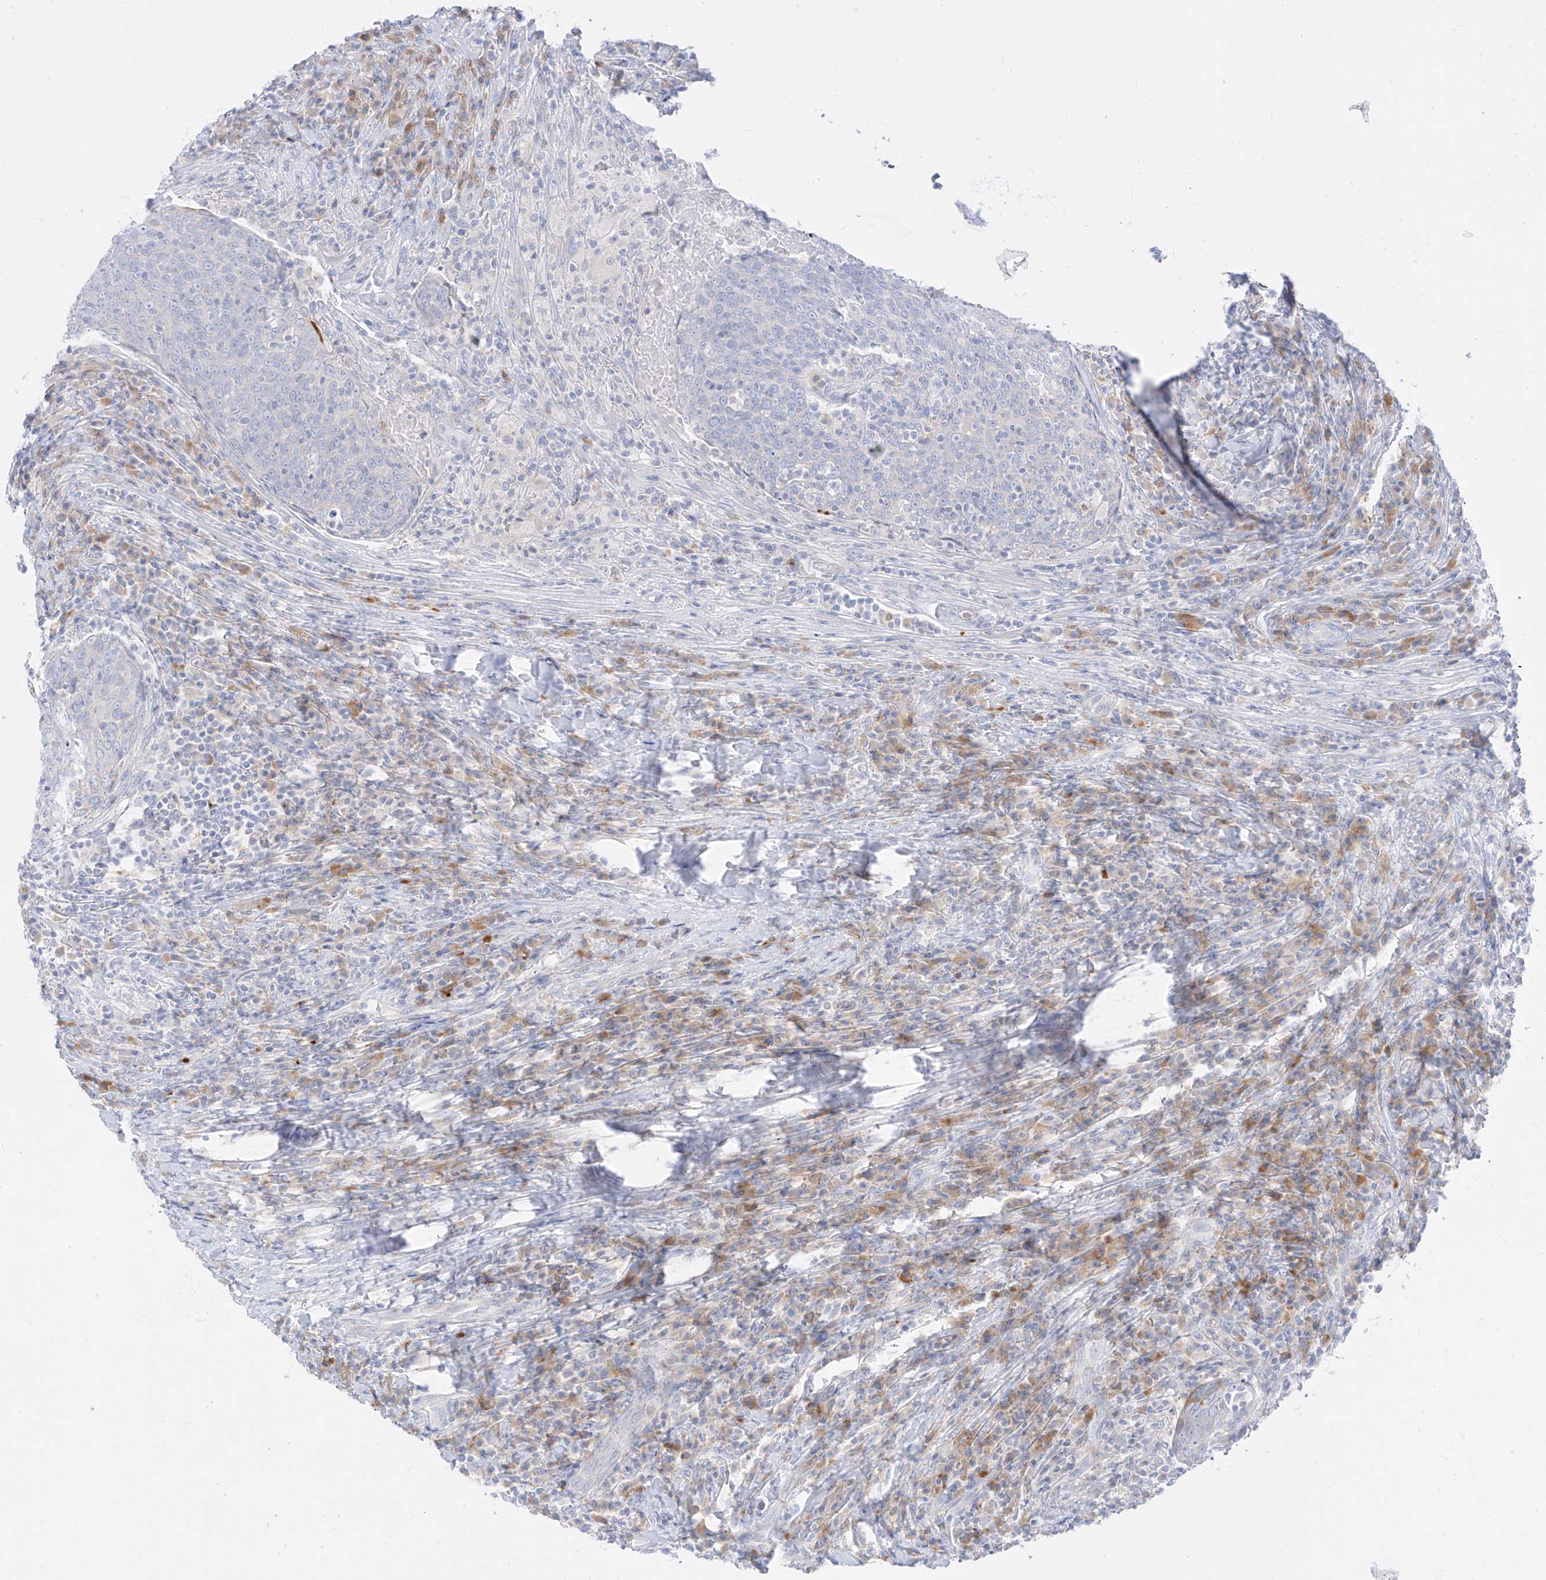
{"staining": {"intensity": "negative", "quantity": "none", "location": "none"}, "tissue": "head and neck cancer", "cell_type": "Tumor cells", "image_type": "cancer", "snomed": [{"axis": "morphology", "description": "Squamous cell carcinoma, NOS"}, {"axis": "morphology", "description": "Squamous cell carcinoma, metastatic, NOS"}, {"axis": "topography", "description": "Lymph node"}, {"axis": "topography", "description": "Head-Neck"}], "caption": "Tumor cells are negative for protein expression in human head and neck cancer (squamous cell carcinoma).", "gene": "SYTL3", "patient": {"sex": "male", "age": 62}}